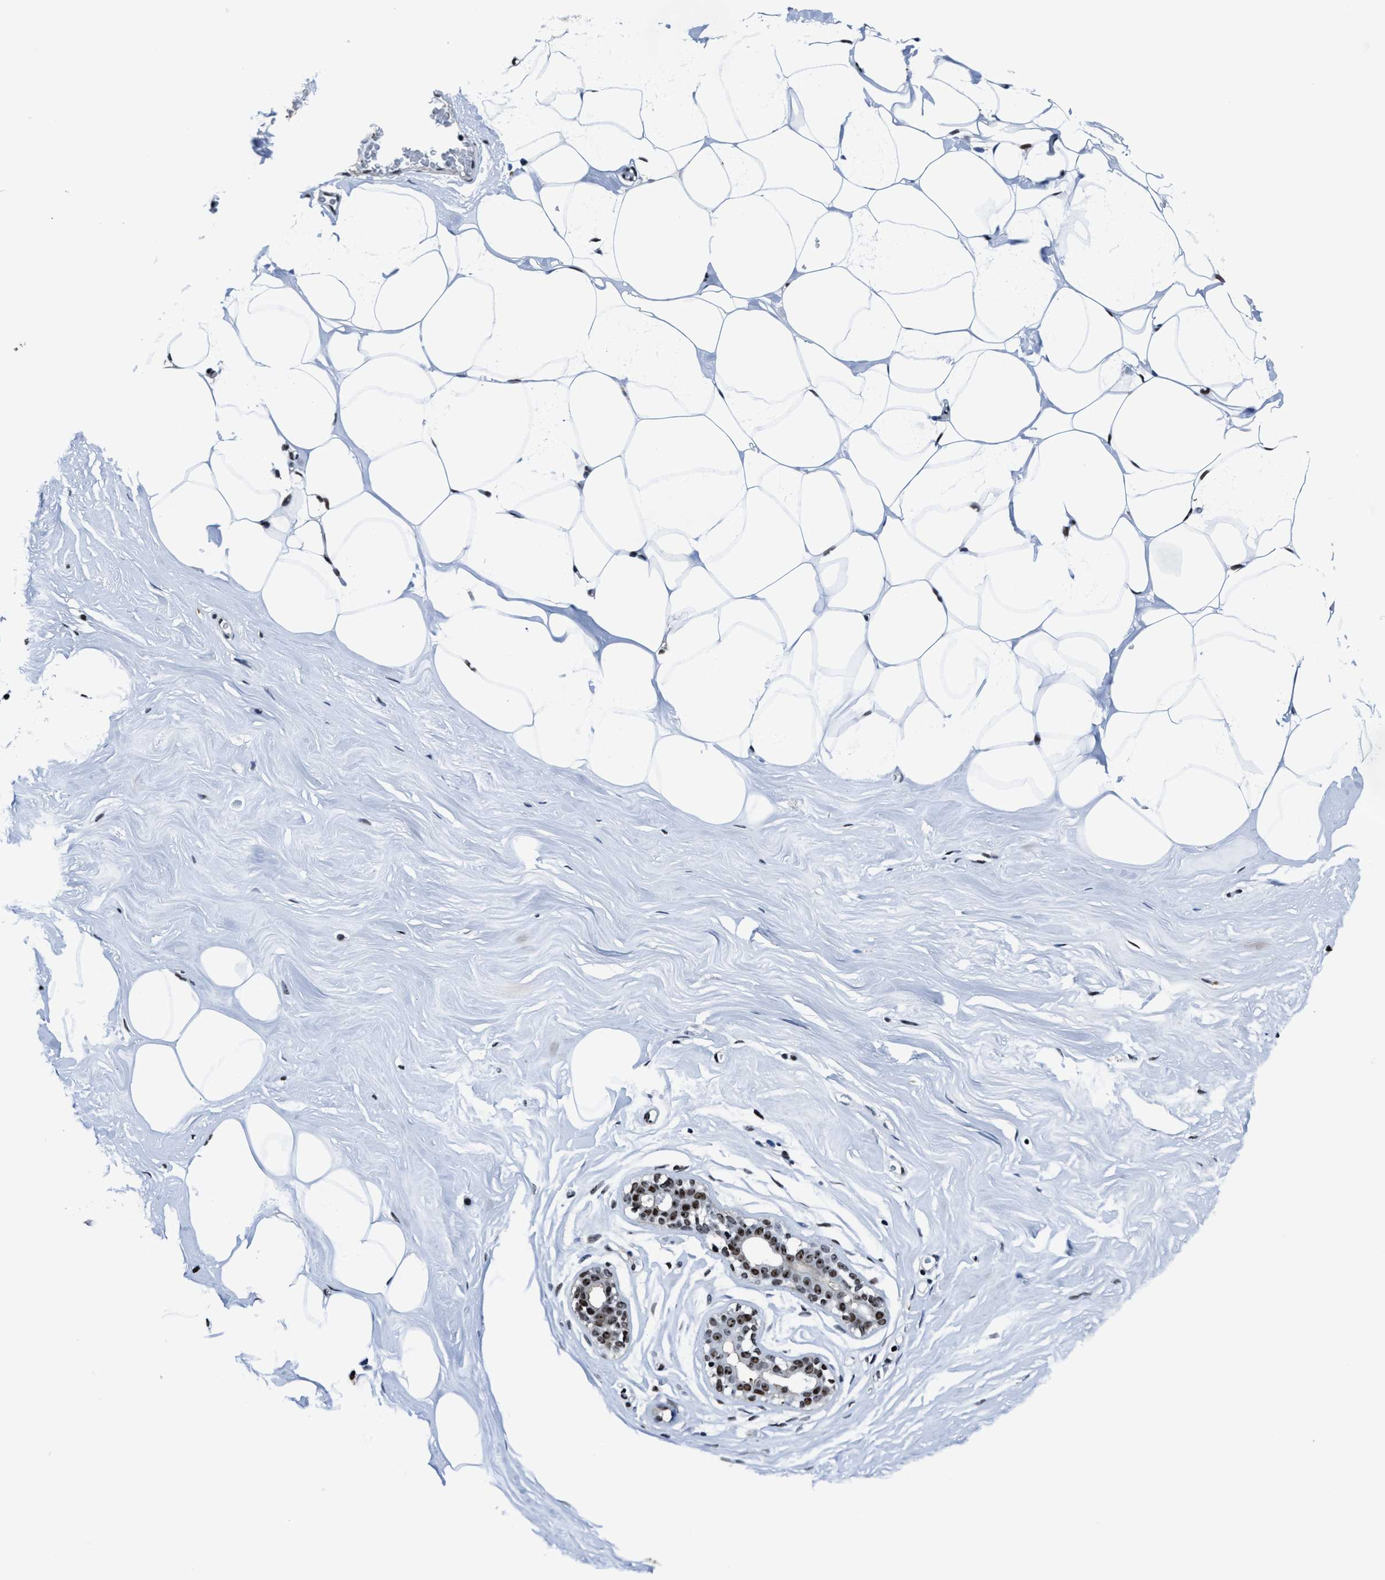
{"staining": {"intensity": "moderate", "quantity": ">75%", "location": "nuclear"}, "tissue": "adipose tissue", "cell_type": "Adipocytes", "image_type": "normal", "snomed": [{"axis": "morphology", "description": "Normal tissue, NOS"}, {"axis": "morphology", "description": "Fibrosis, NOS"}, {"axis": "topography", "description": "Breast"}, {"axis": "topography", "description": "Adipose tissue"}], "caption": "Adipocytes reveal medium levels of moderate nuclear positivity in about >75% of cells in normal human adipose tissue.", "gene": "PPIE", "patient": {"sex": "female", "age": 39}}